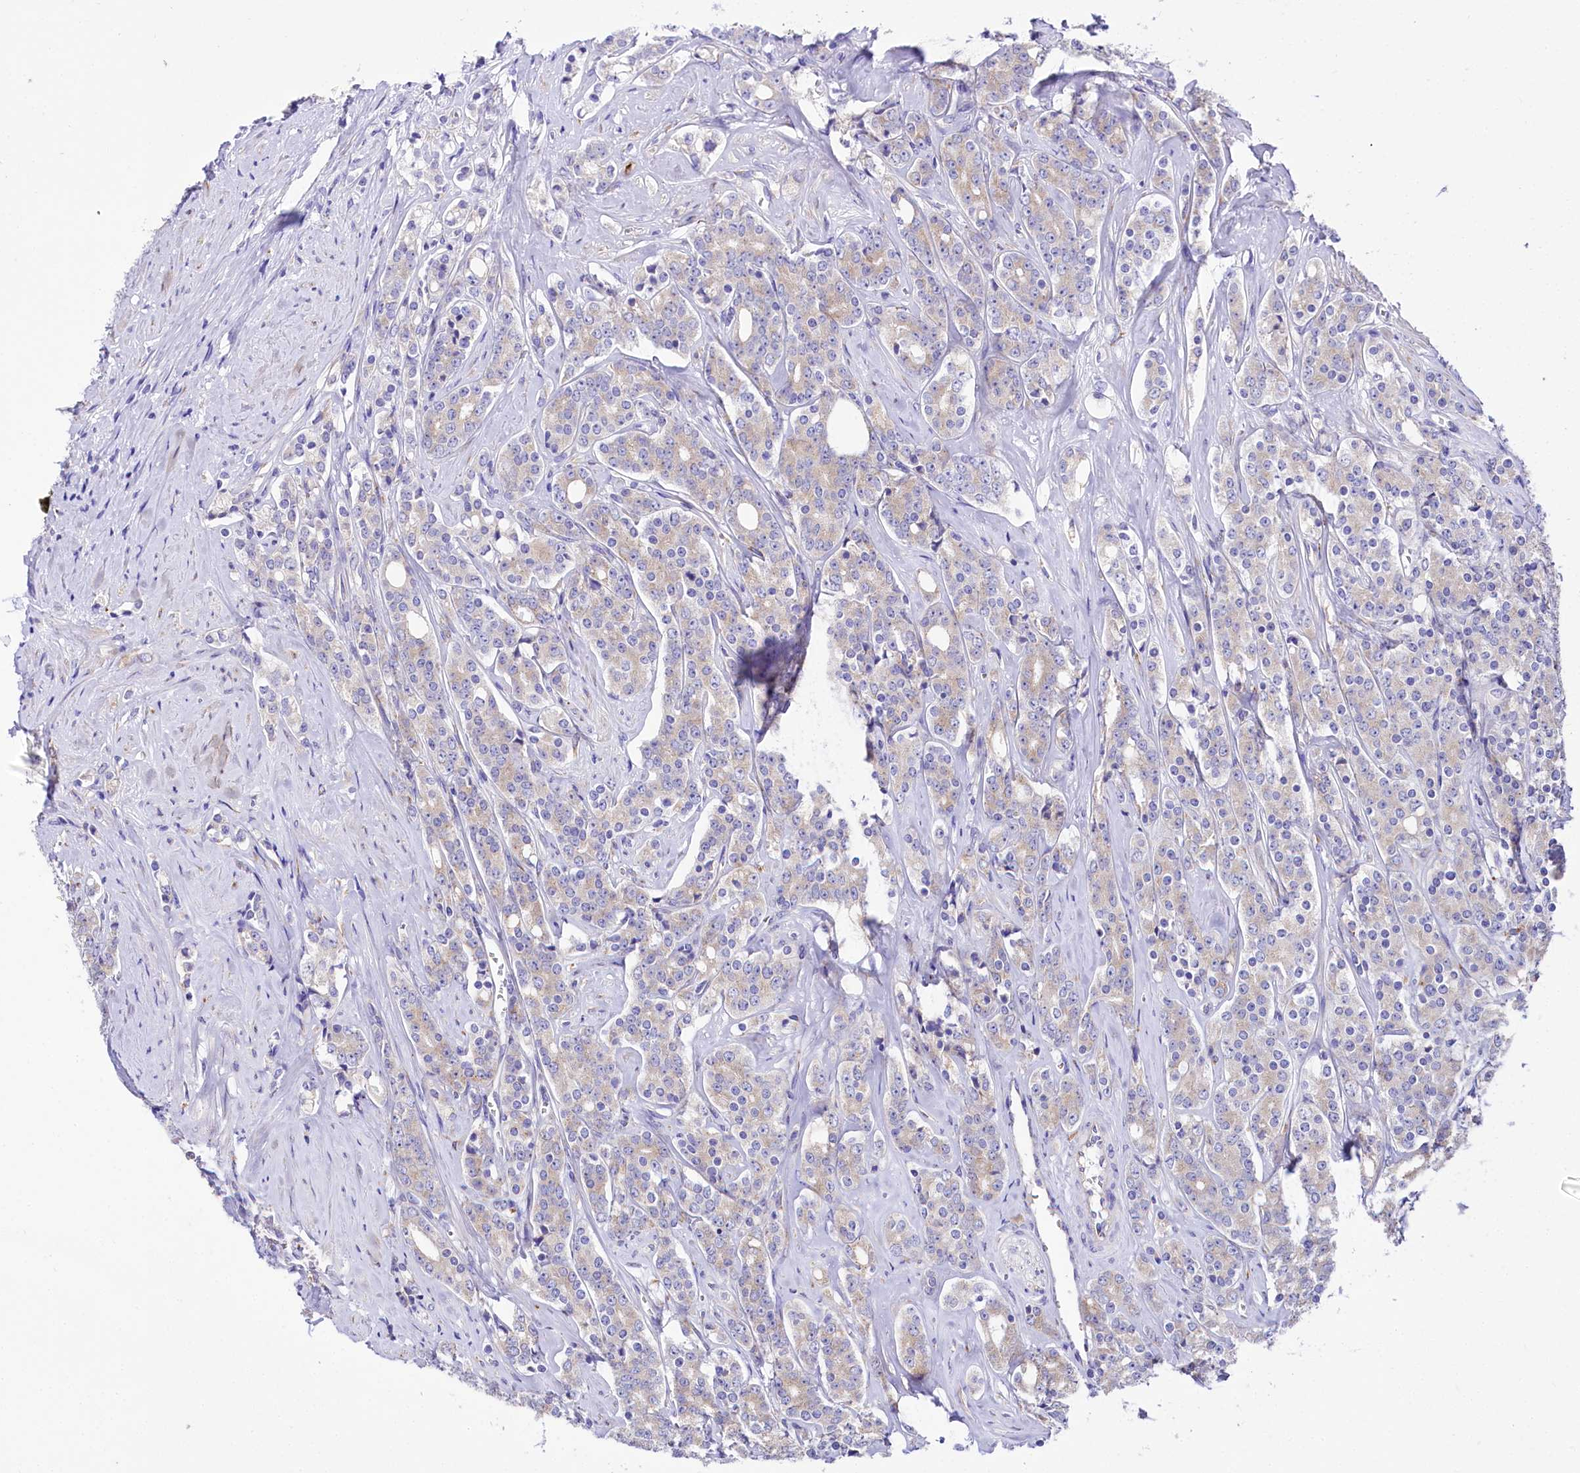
{"staining": {"intensity": "weak", "quantity": "<25%", "location": "cytoplasmic/membranous"}, "tissue": "prostate cancer", "cell_type": "Tumor cells", "image_type": "cancer", "snomed": [{"axis": "morphology", "description": "Adenocarcinoma, High grade"}, {"axis": "topography", "description": "Prostate"}], "caption": "There is no significant expression in tumor cells of prostate cancer (adenocarcinoma (high-grade)).", "gene": "A2ML1", "patient": {"sex": "male", "age": 62}}